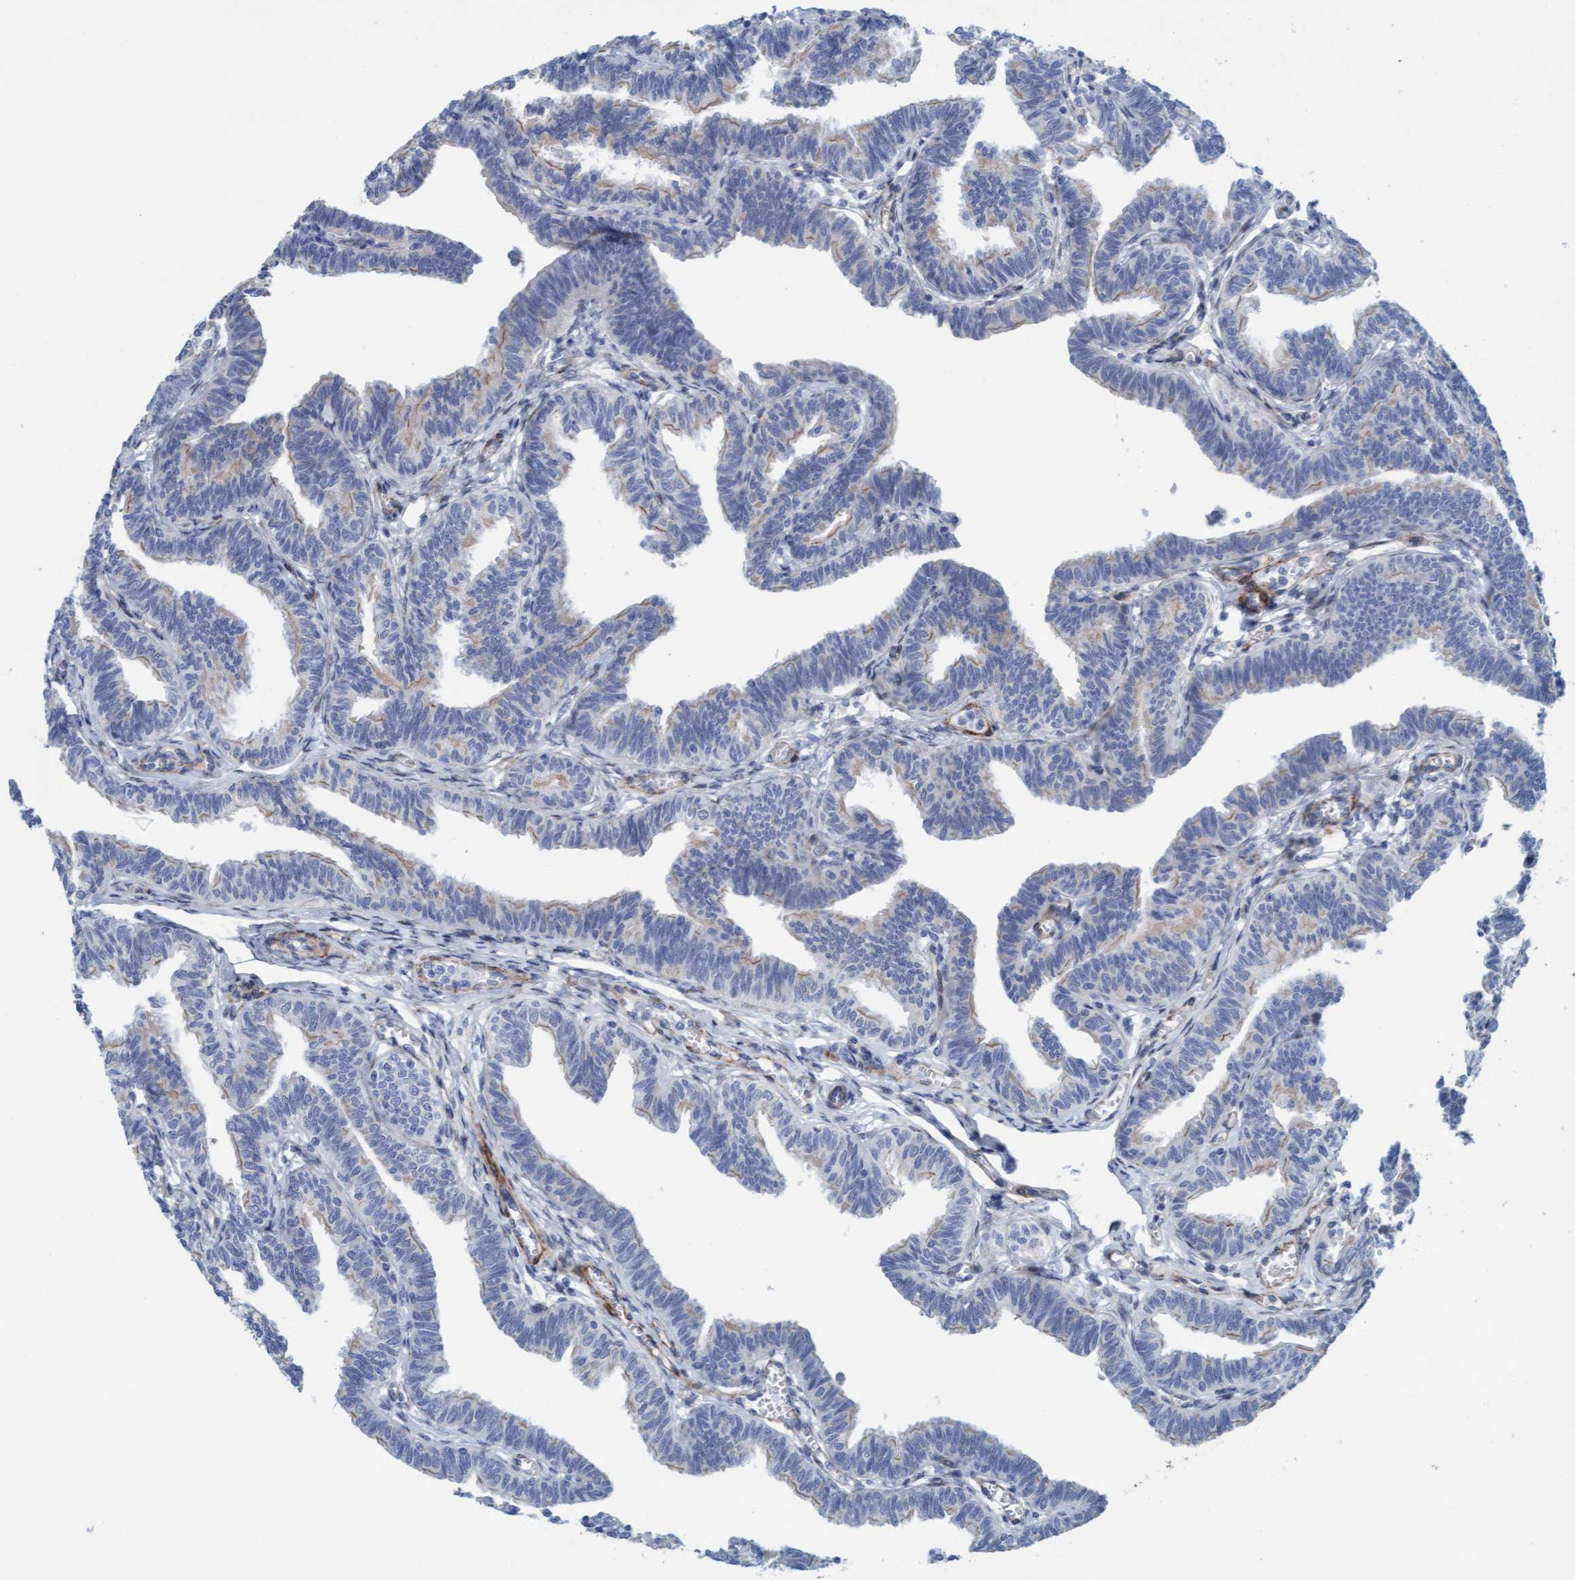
{"staining": {"intensity": "weak", "quantity": "<25%", "location": "cytoplasmic/membranous"}, "tissue": "fallopian tube", "cell_type": "Glandular cells", "image_type": "normal", "snomed": [{"axis": "morphology", "description": "Normal tissue, NOS"}, {"axis": "topography", "description": "Fallopian tube"}, {"axis": "topography", "description": "Ovary"}], "caption": "DAB (3,3'-diaminobenzidine) immunohistochemical staining of normal fallopian tube reveals no significant staining in glandular cells. (DAB (3,3'-diaminobenzidine) IHC with hematoxylin counter stain).", "gene": "MTFR1", "patient": {"sex": "female", "age": 23}}